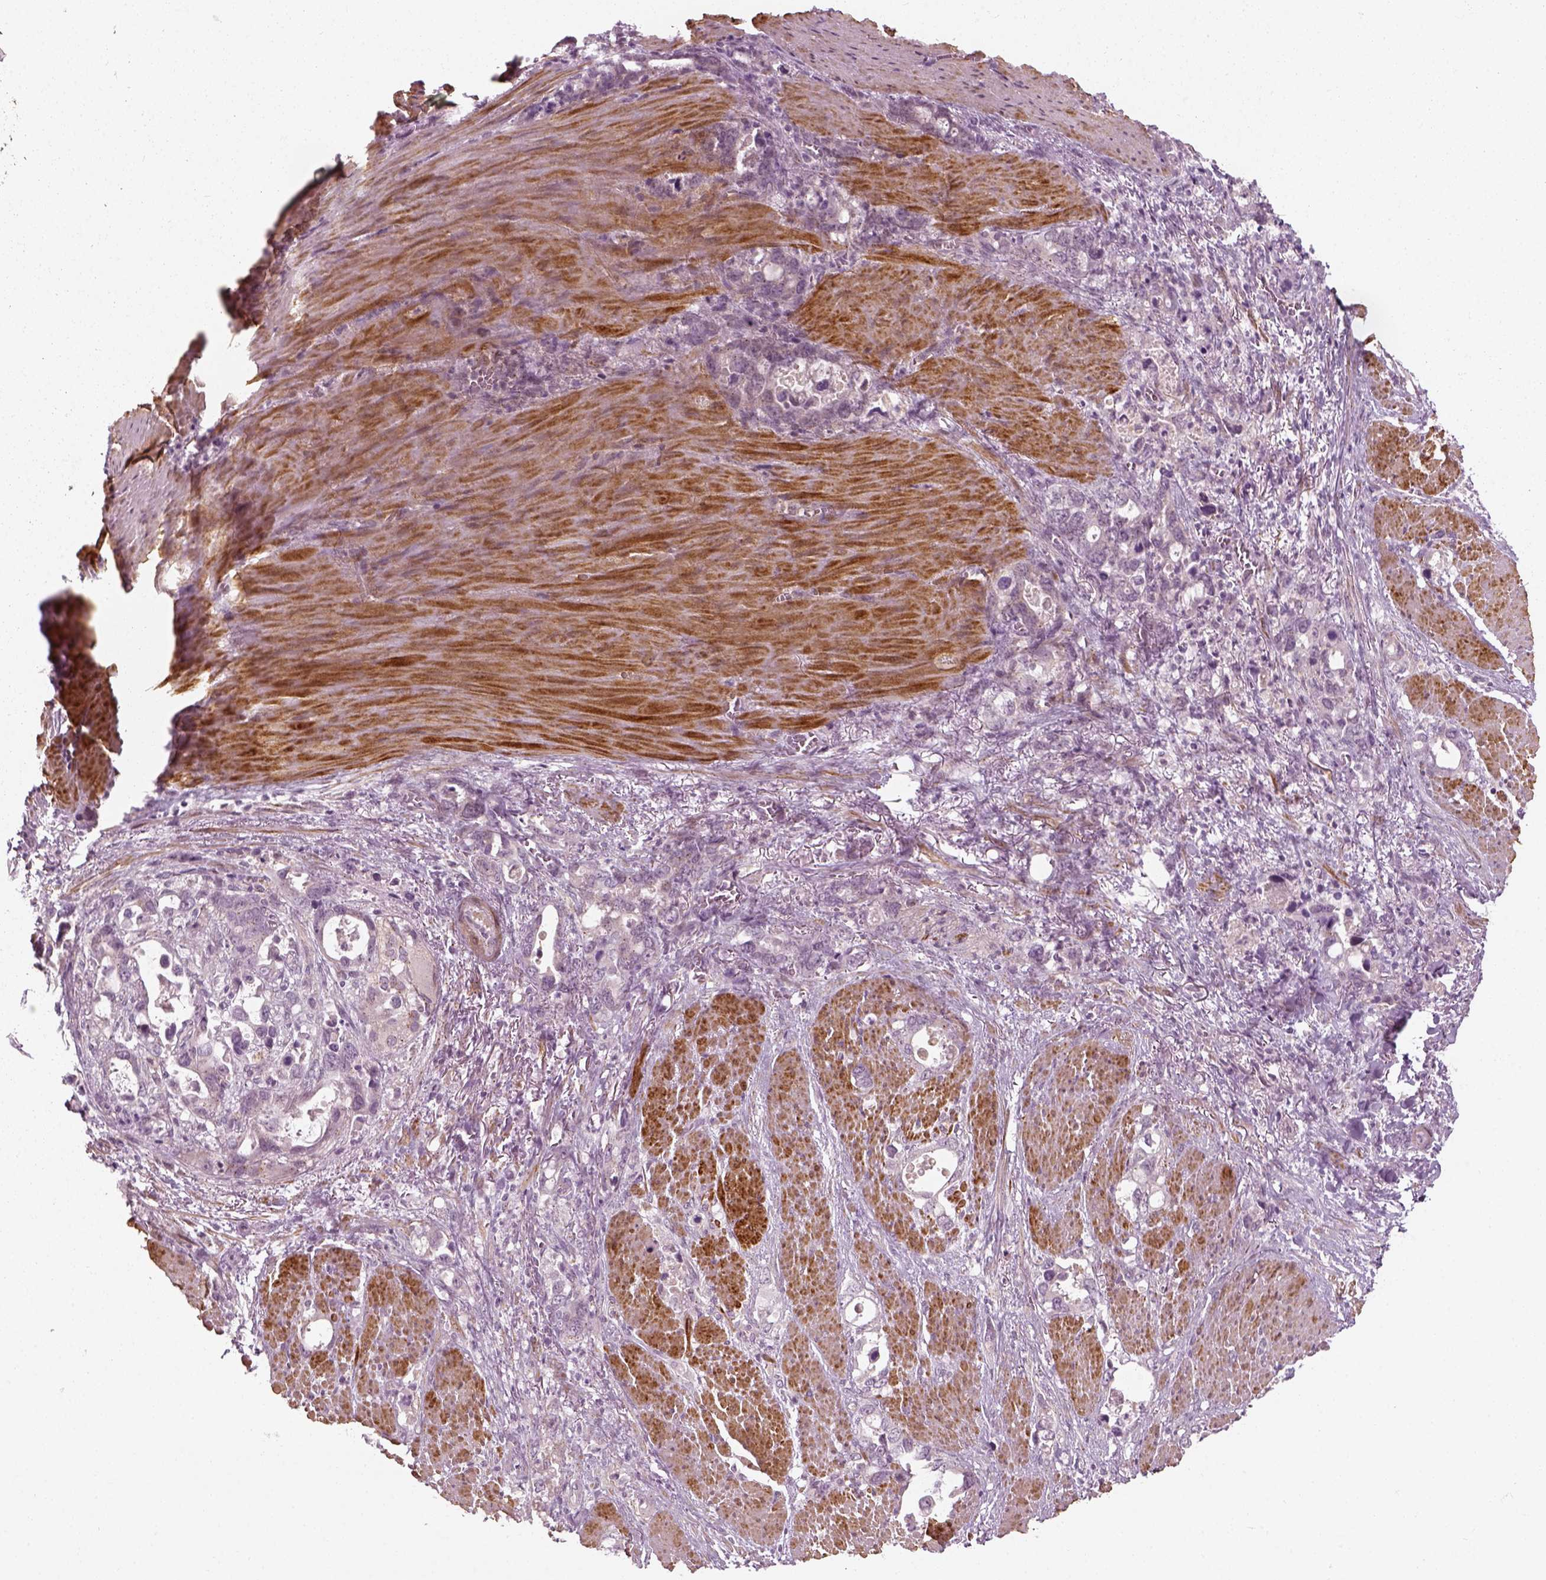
{"staining": {"intensity": "negative", "quantity": "none", "location": "none"}, "tissue": "stomach cancer", "cell_type": "Tumor cells", "image_type": "cancer", "snomed": [{"axis": "morphology", "description": "Normal tissue, NOS"}, {"axis": "morphology", "description": "Adenocarcinoma, NOS"}, {"axis": "topography", "description": "Esophagus"}, {"axis": "topography", "description": "Stomach, upper"}], "caption": "Human adenocarcinoma (stomach) stained for a protein using immunohistochemistry (IHC) displays no positivity in tumor cells.", "gene": "MLIP", "patient": {"sex": "male", "age": 74}}